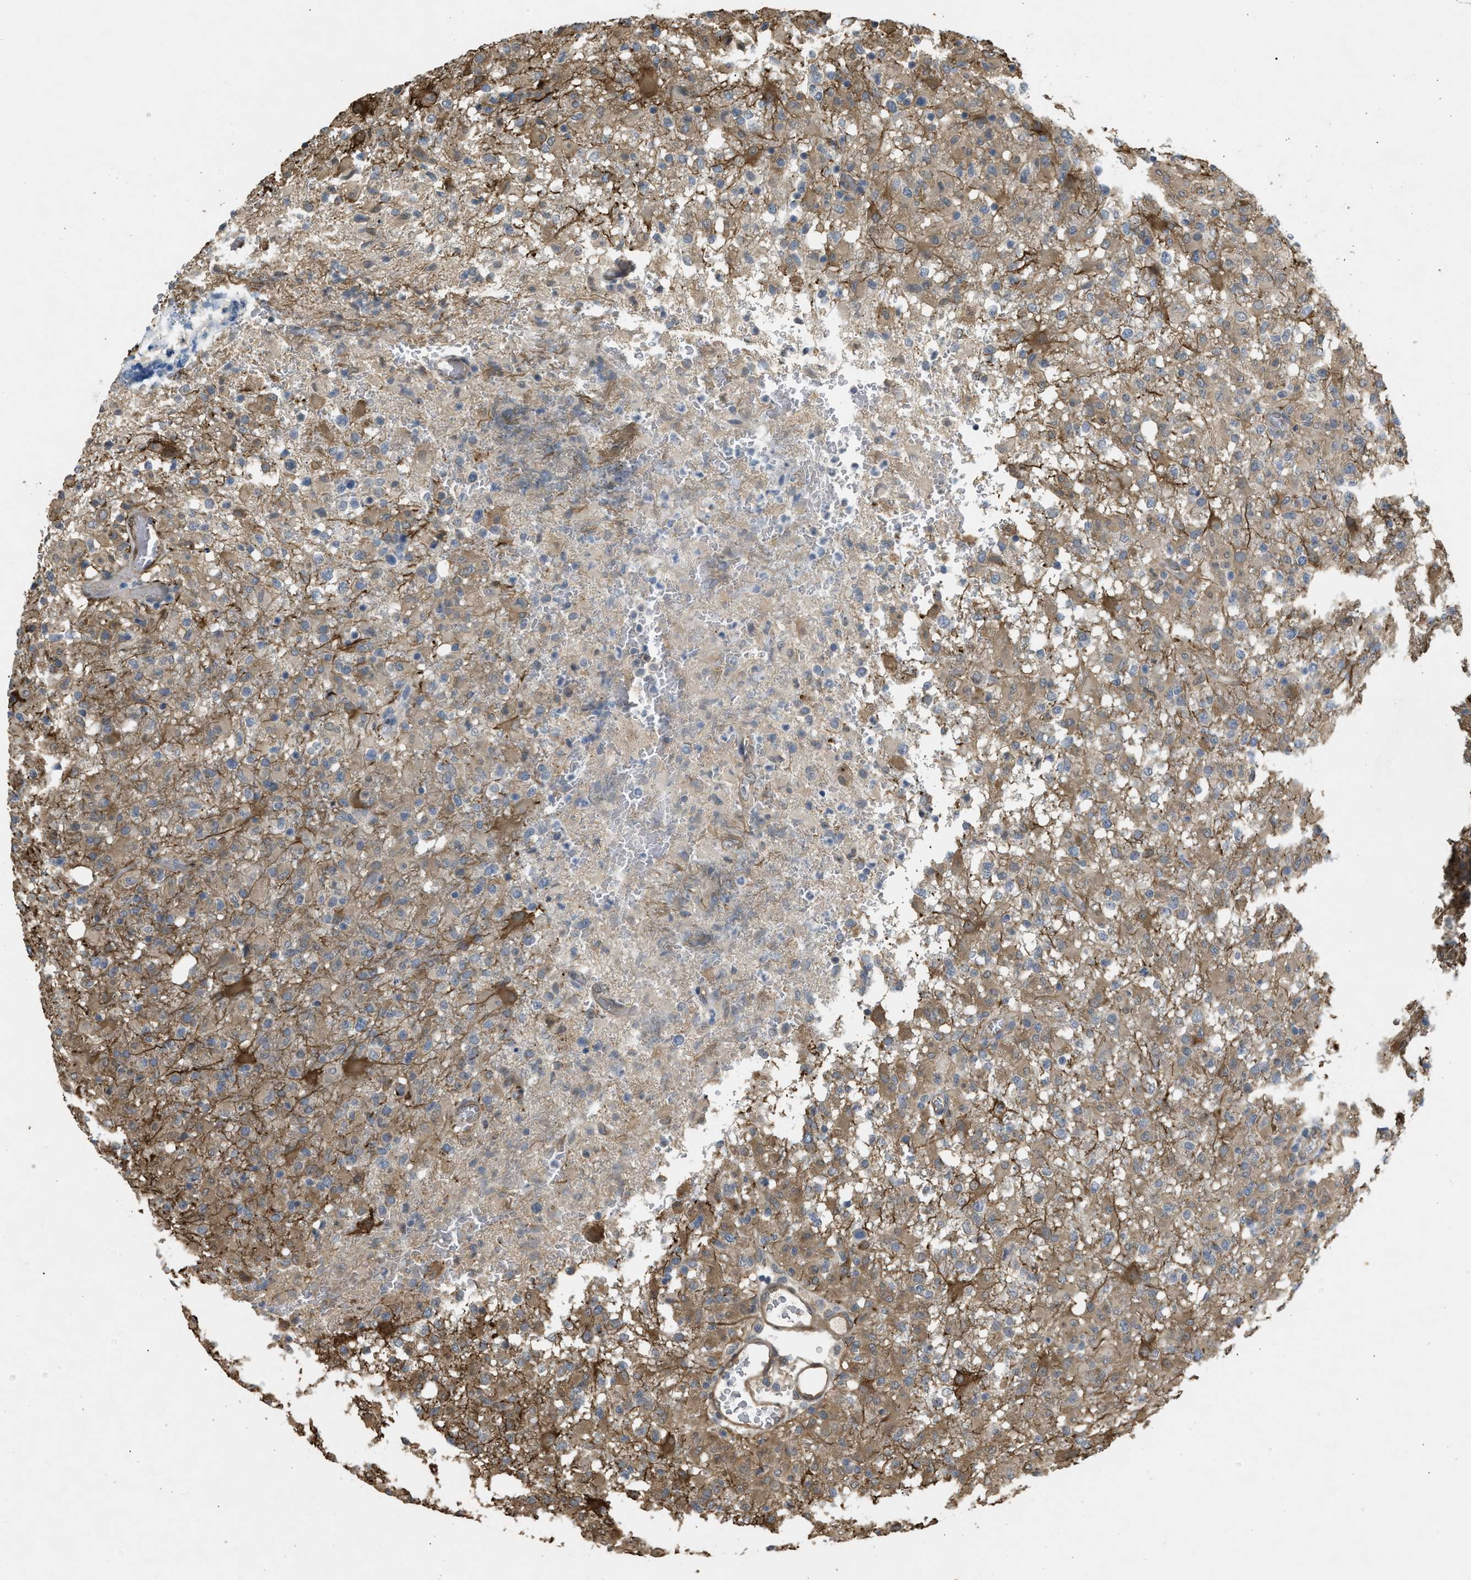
{"staining": {"intensity": "weak", "quantity": ">75%", "location": "cytoplasmic/membranous"}, "tissue": "glioma", "cell_type": "Tumor cells", "image_type": "cancer", "snomed": [{"axis": "morphology", "description": "Glioma, malignant, High grade"}, {"axis": "topography", "description": "Brain"}], "caption": "IHC of malignant high-grade glioma exhibits low levels of weak cytoplasmic/membranous staining in about >75% of tumor cells. The staining was performed using DAB to visualize the protein expression in brown, while the nuclei were stained in blue with hematoxylin (Magnification: 20x).", "gene": "BAG3", "patient": {"sex": "female", "age": 57}}